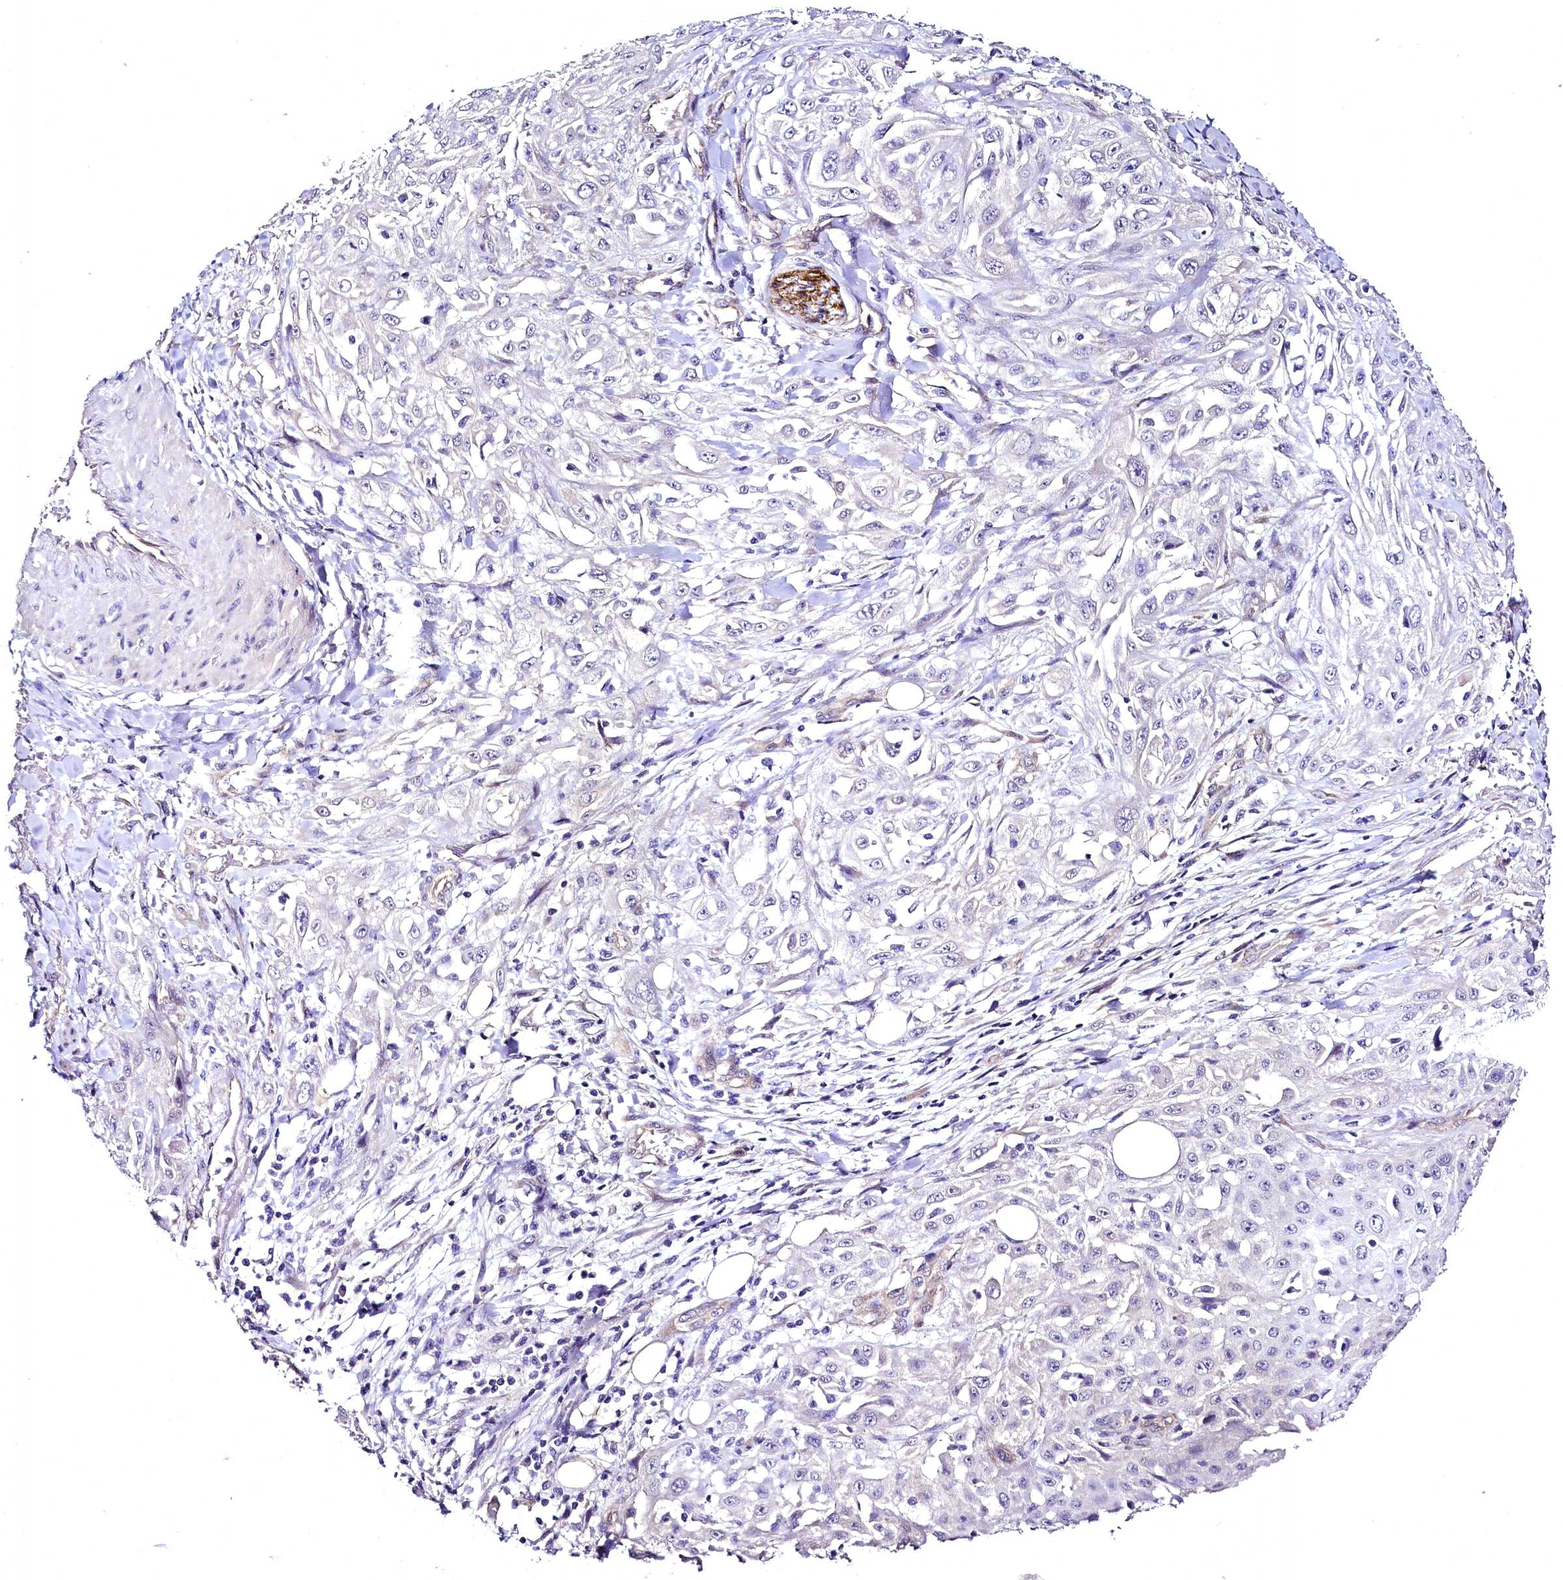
{"staining": {"intensity": "negative", "quantity": "none", "location": "none"}, "tissue": "skin cancer", "cell_type": "Tumor cells", "image_type": "cancer", "snomed": [{"axis": "morphology", "description": "Squamous cell carcinoma, NOS"}, {"axis": "morphology", "description": "Squamous cell carcinoma, metastatic, NOS"}, {"axis": "topography", "description": "Skin"}, {"axis": "topography", "description": "Lymph node"}], "caption": "This is an IHC histopathology image of human skin cancer. There is no staining in tumor cells.", "gene": "STXBP1", "patient": {"sex": "male", "age": 75}}